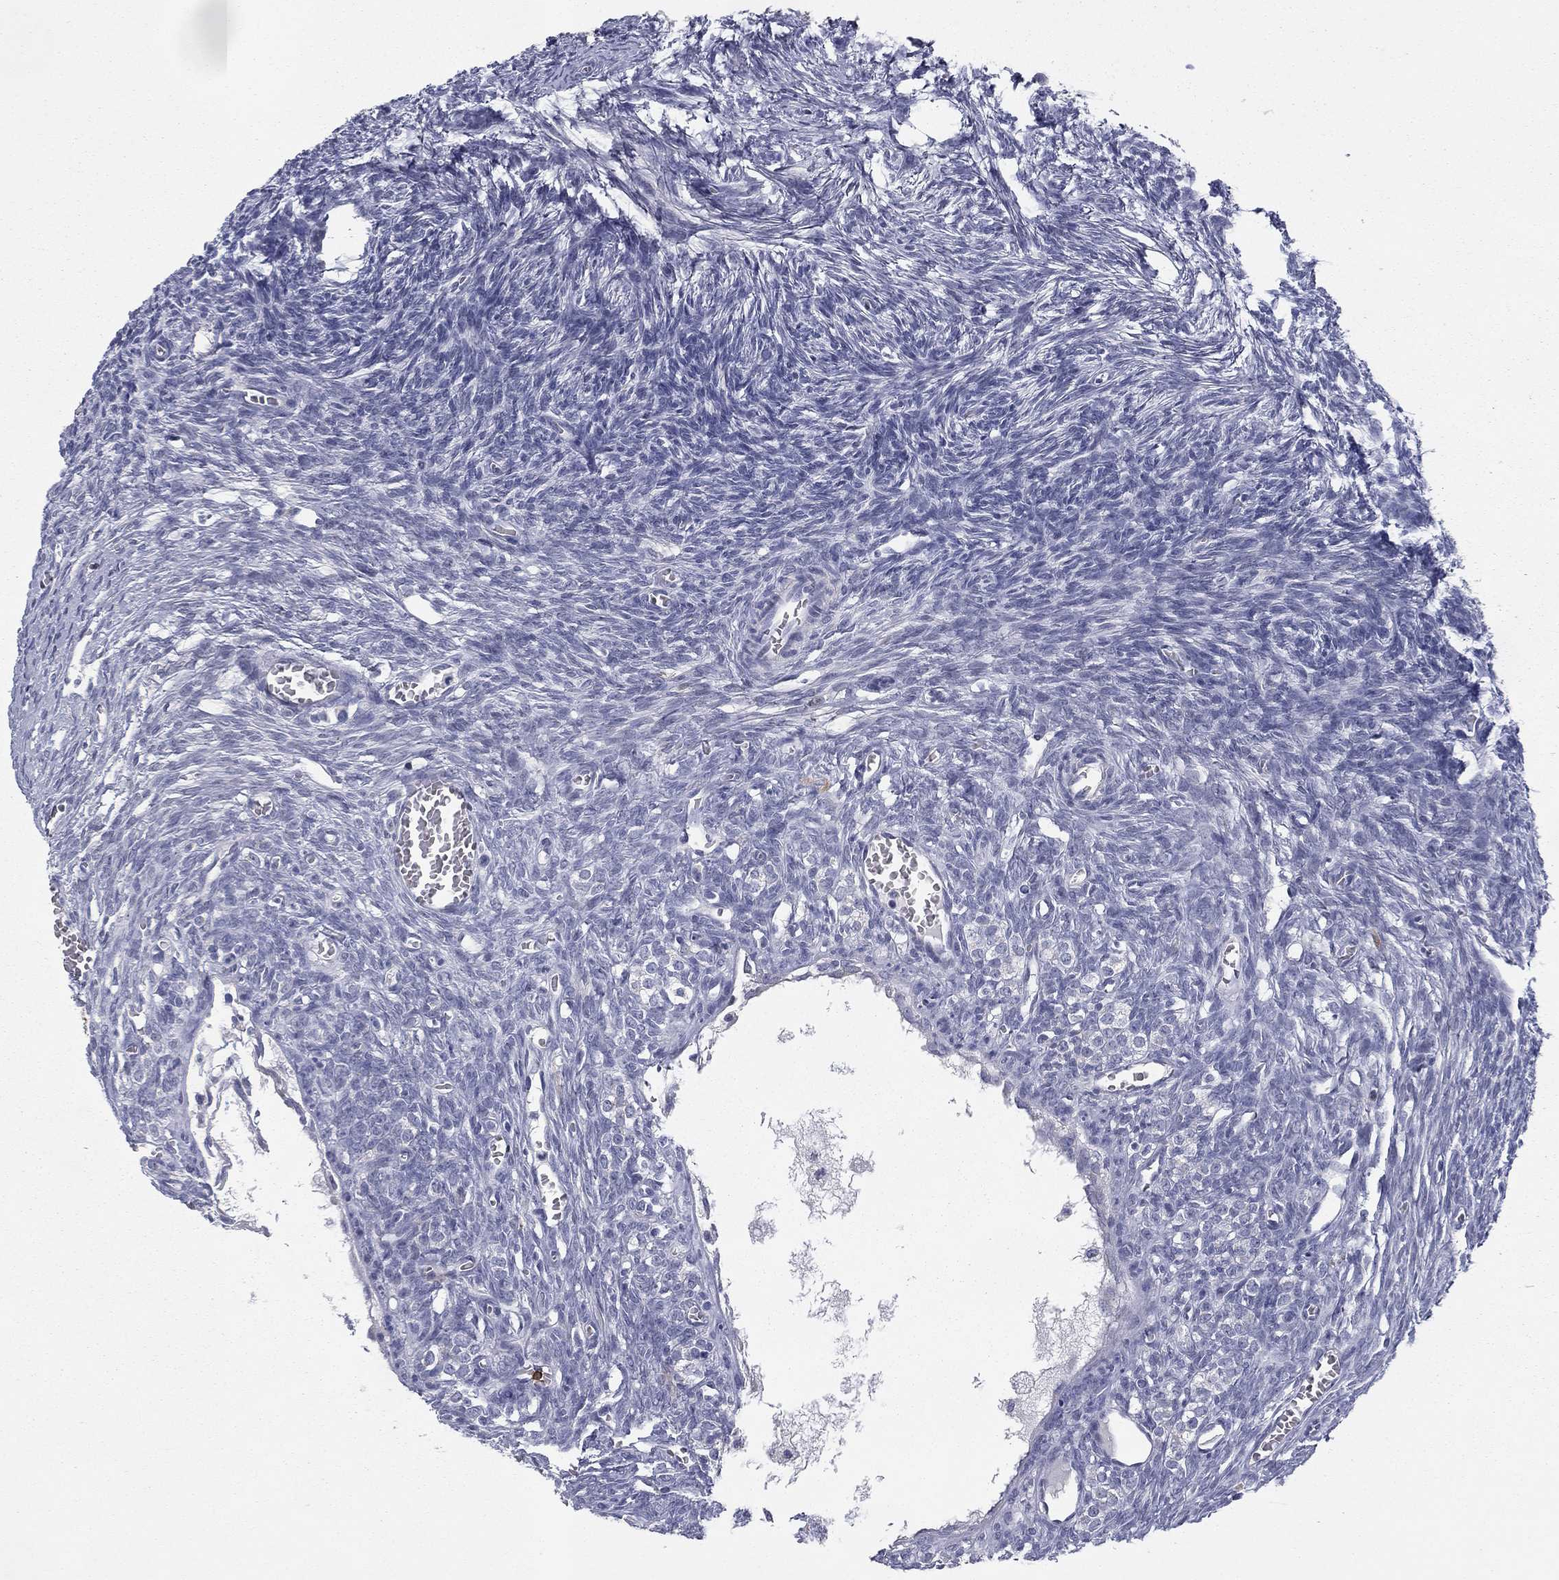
{"staining": {"intensity": "negative", "quantity": "none", "location": "none"}, "tissue": "ovary", "cell_type": "Ovarian stroma cells", "image_type": "normal", "snomed": [{"axis": "morphology", "description": "Normal tissue, NOS"}, {"axis": "topography", "description": "Ovary"}], "caption": "Ovarian stroma cells show no significant protein positivity in benign ovary.", "gene": "TRAT1", "patient": {"sex": "female", "age": 27}}